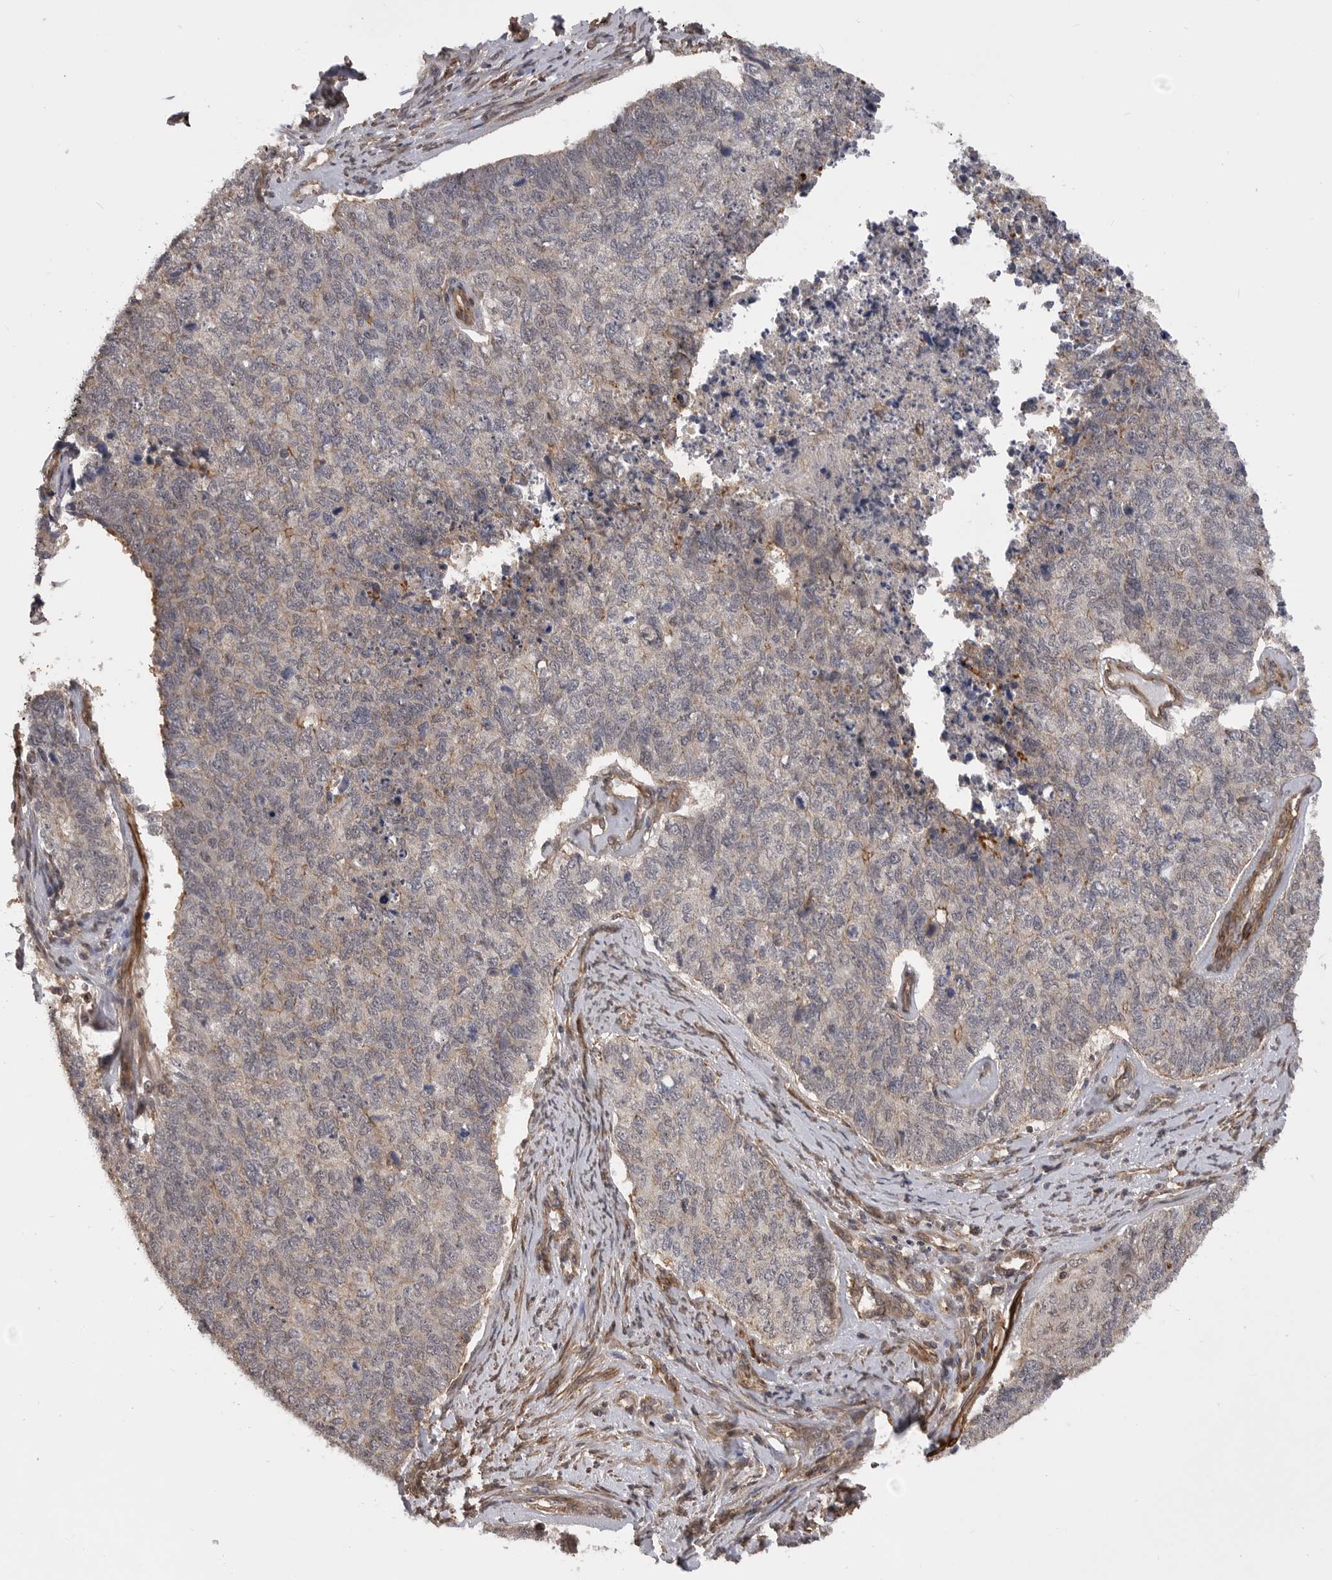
{"staining": {"intensity": "negative", "quantity": "none", "location": "none"}, "tissue": "cervical cancer", "cell_type": "Tumor cells", "image_type": "cancer", "snomed": [{"axis": "morphology", "description": "Squamous cell carcinoma, NOS"}, {"axis": "topography", "description": "Cervix"}], "caption": "Image shows no significant protein positivity in tumor cells of cervical cancer (squamous cell carcinoma).", "gene": "TRIM56", "patient": {"sex": "female", "age": 63}}